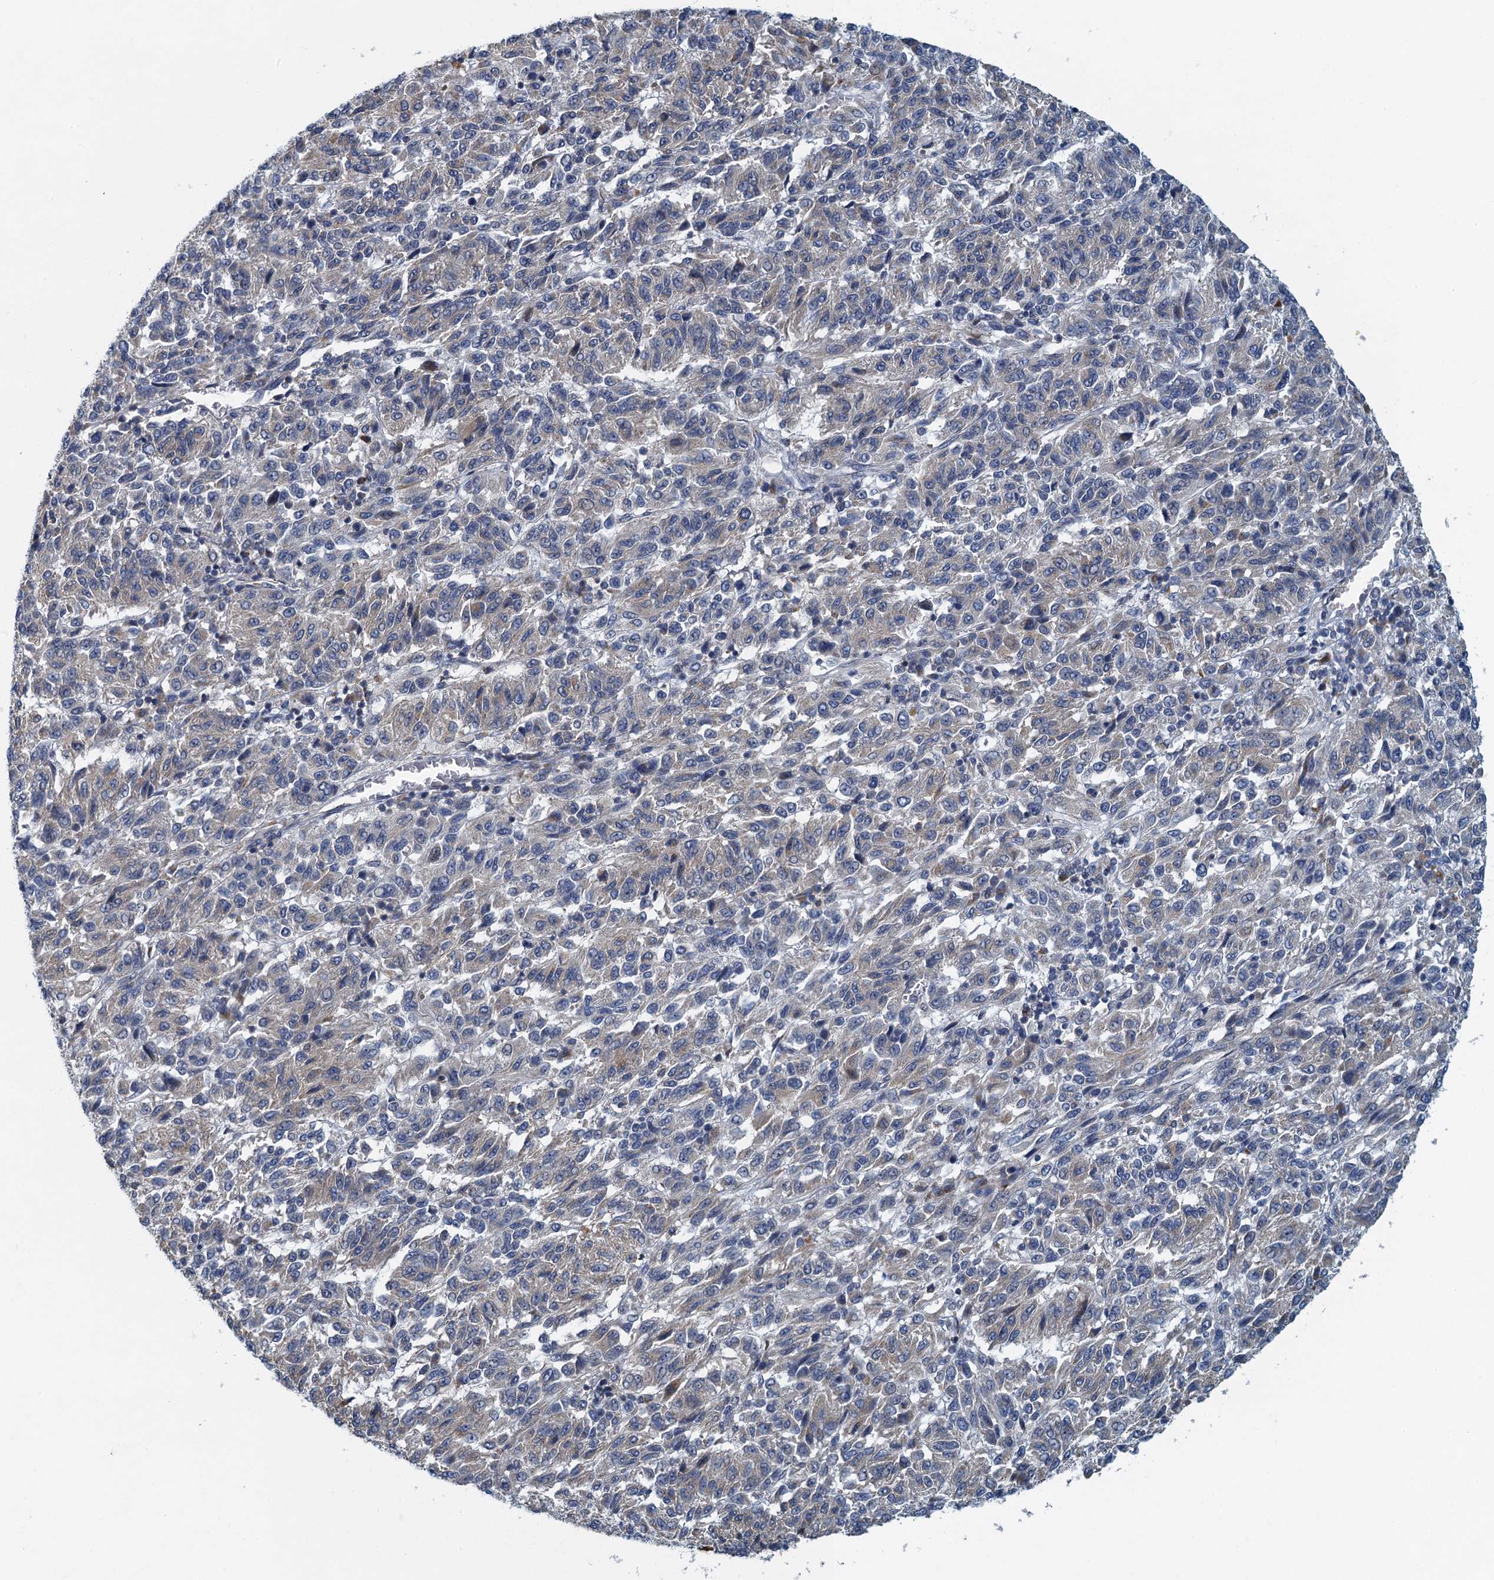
{"staining": {"intensity": "weak", "quantity": "<25%", "location": "cytoplasmic/membranous"}, "tissue": "melanoma", "cell_type": "Tumor cells", "image_type": "cancer", "snomed": [{"axis": "morphology", "description": "Malignant melanoma, Metastatic site"}, {"axis": "topography", "description": "Lung"}], "caption": "Human malignant melanoma (metastatic site) stained for a protein using immunohistochemistry shows no positivity in tumor cells.", "gene": "ALG2", "patient": {"sex": "male", "age": 64}}